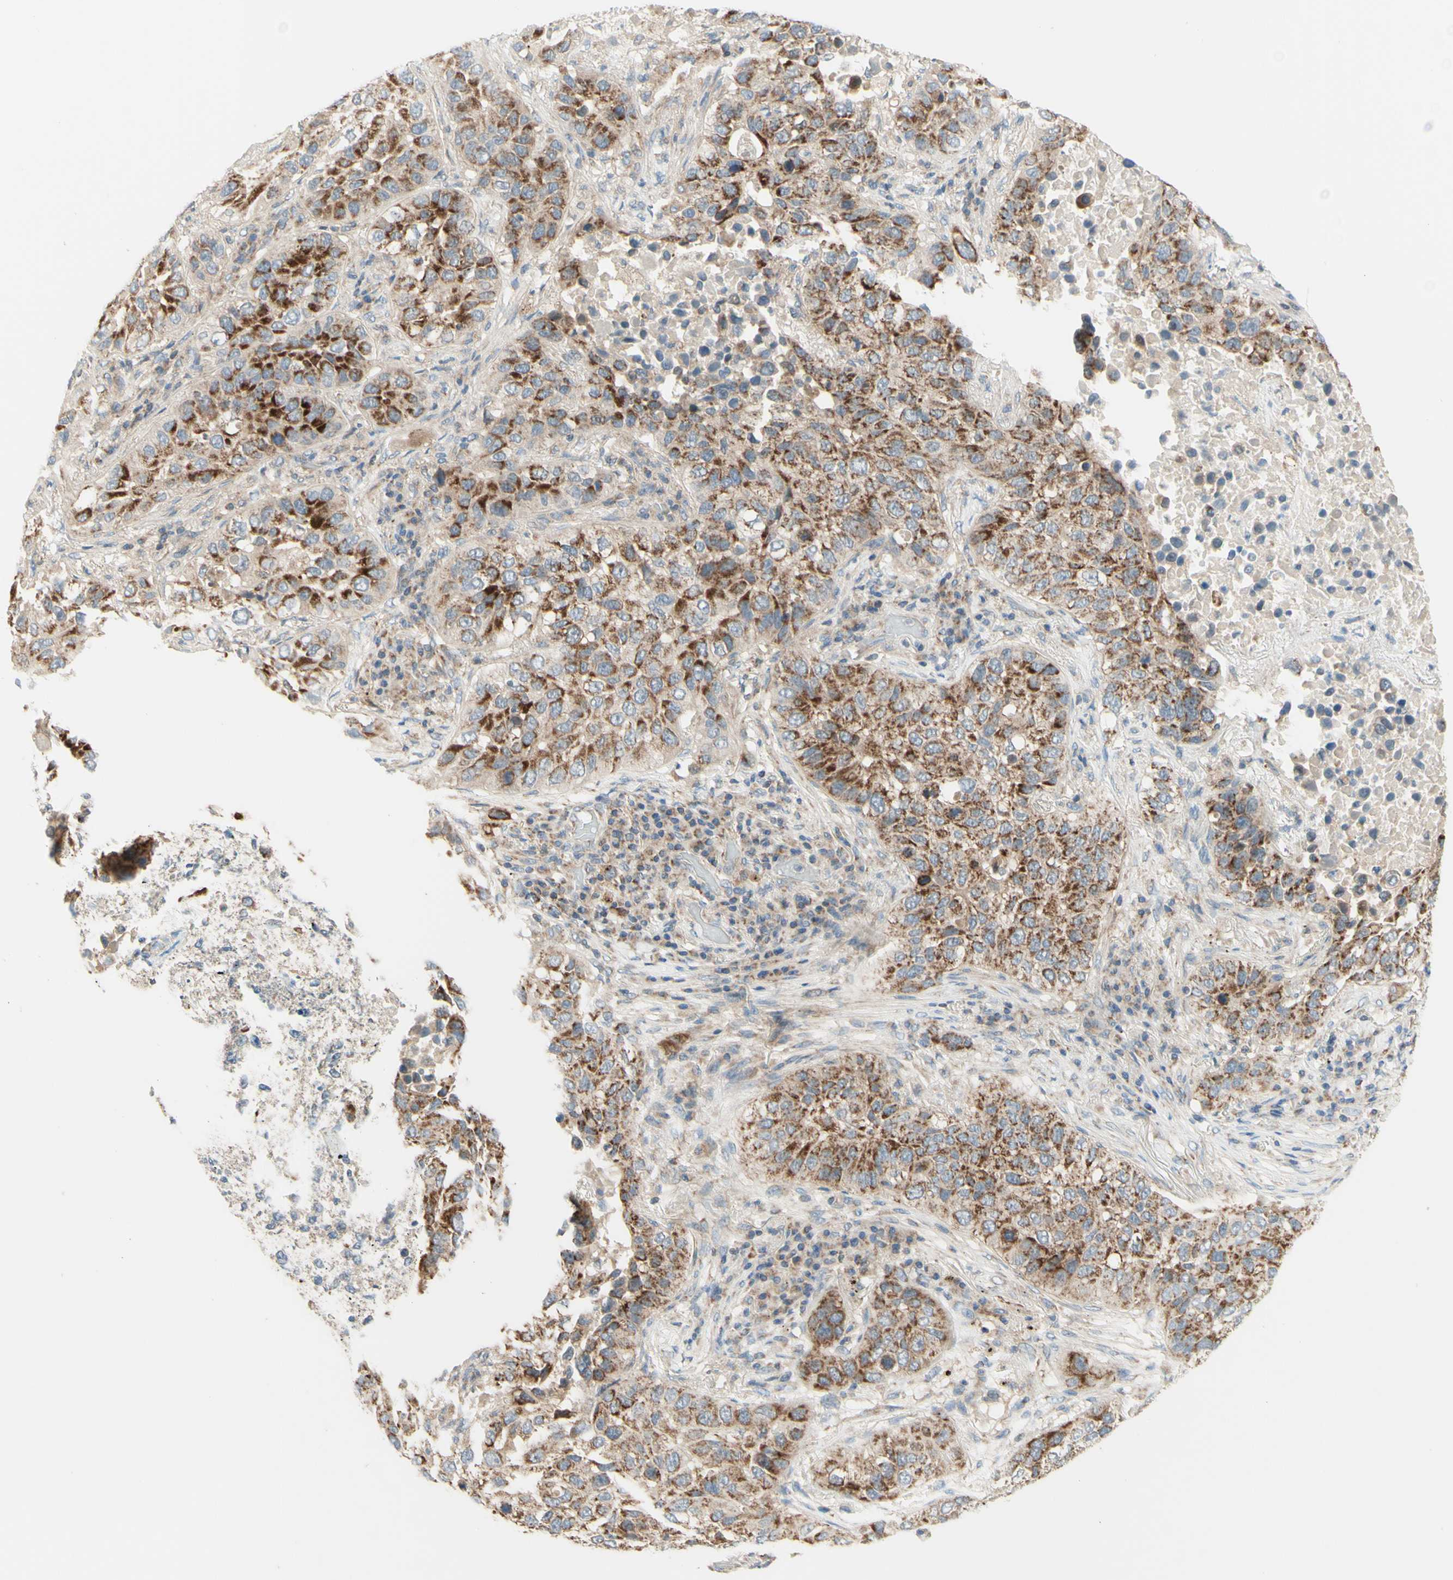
{"staining": {"intensity": "moderate", "quantity": ">75%", "location": "cytoplasmic/membranous"}, "tissue": "lung cancer", "cell_type": "Tumor cells", "image_type": "cancer", "snomed": [{"axis": "morphology", "description": "Squamous cell carcinoma, NOS"}, {"axis": "topography", "description": "Lung"}], "caption": "Lung squamous cell carcinoma stained with a protein marker shows moderate staining in tumor cells.", "gene": "ARMC10", "patient": {"sex": "male", "age": 57}}